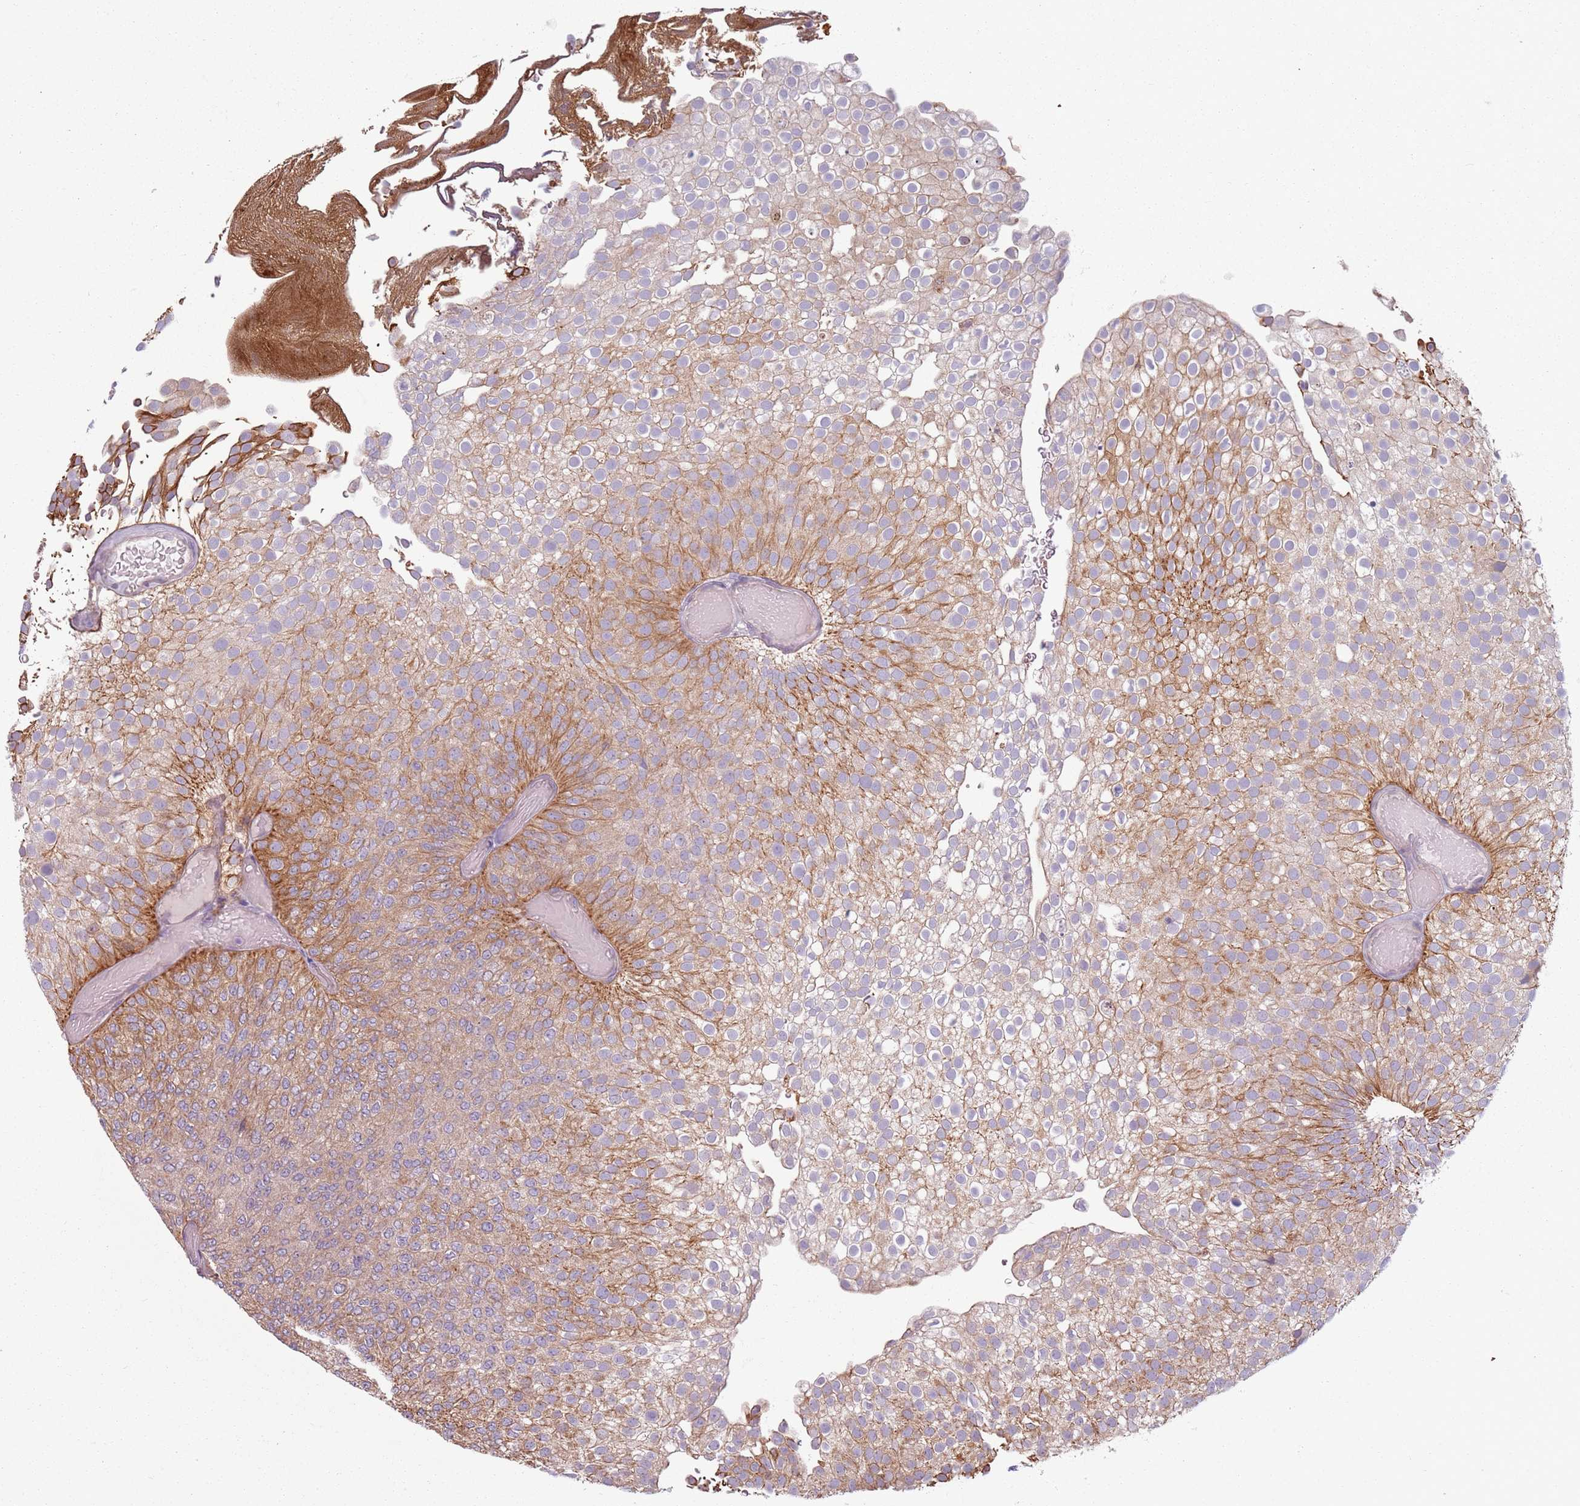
{"staining": {"intensity": "moderate", "quantity": "25%-75%", "location": "cytoplasmic/membranous"}, "tissue": "urothelial cancer", "cell_type": "Tumor cells", "image_type": "cancer", "snomed": [{"axis": "morphology", "description": "Urothelial carcinoma, Low grade"}, {"axis": "topography", "description": "Urinary bladder"}], "caption": "This micrograph demonstrates immunohistochemistry staining of low-grade urothelial carcinoma, with medium moderate cytoplasmic/membranous staining in approximately 25%-75% of tumor cells.", "gene": "TLCD2", "patient": {"sex": "male", "age": 78}}